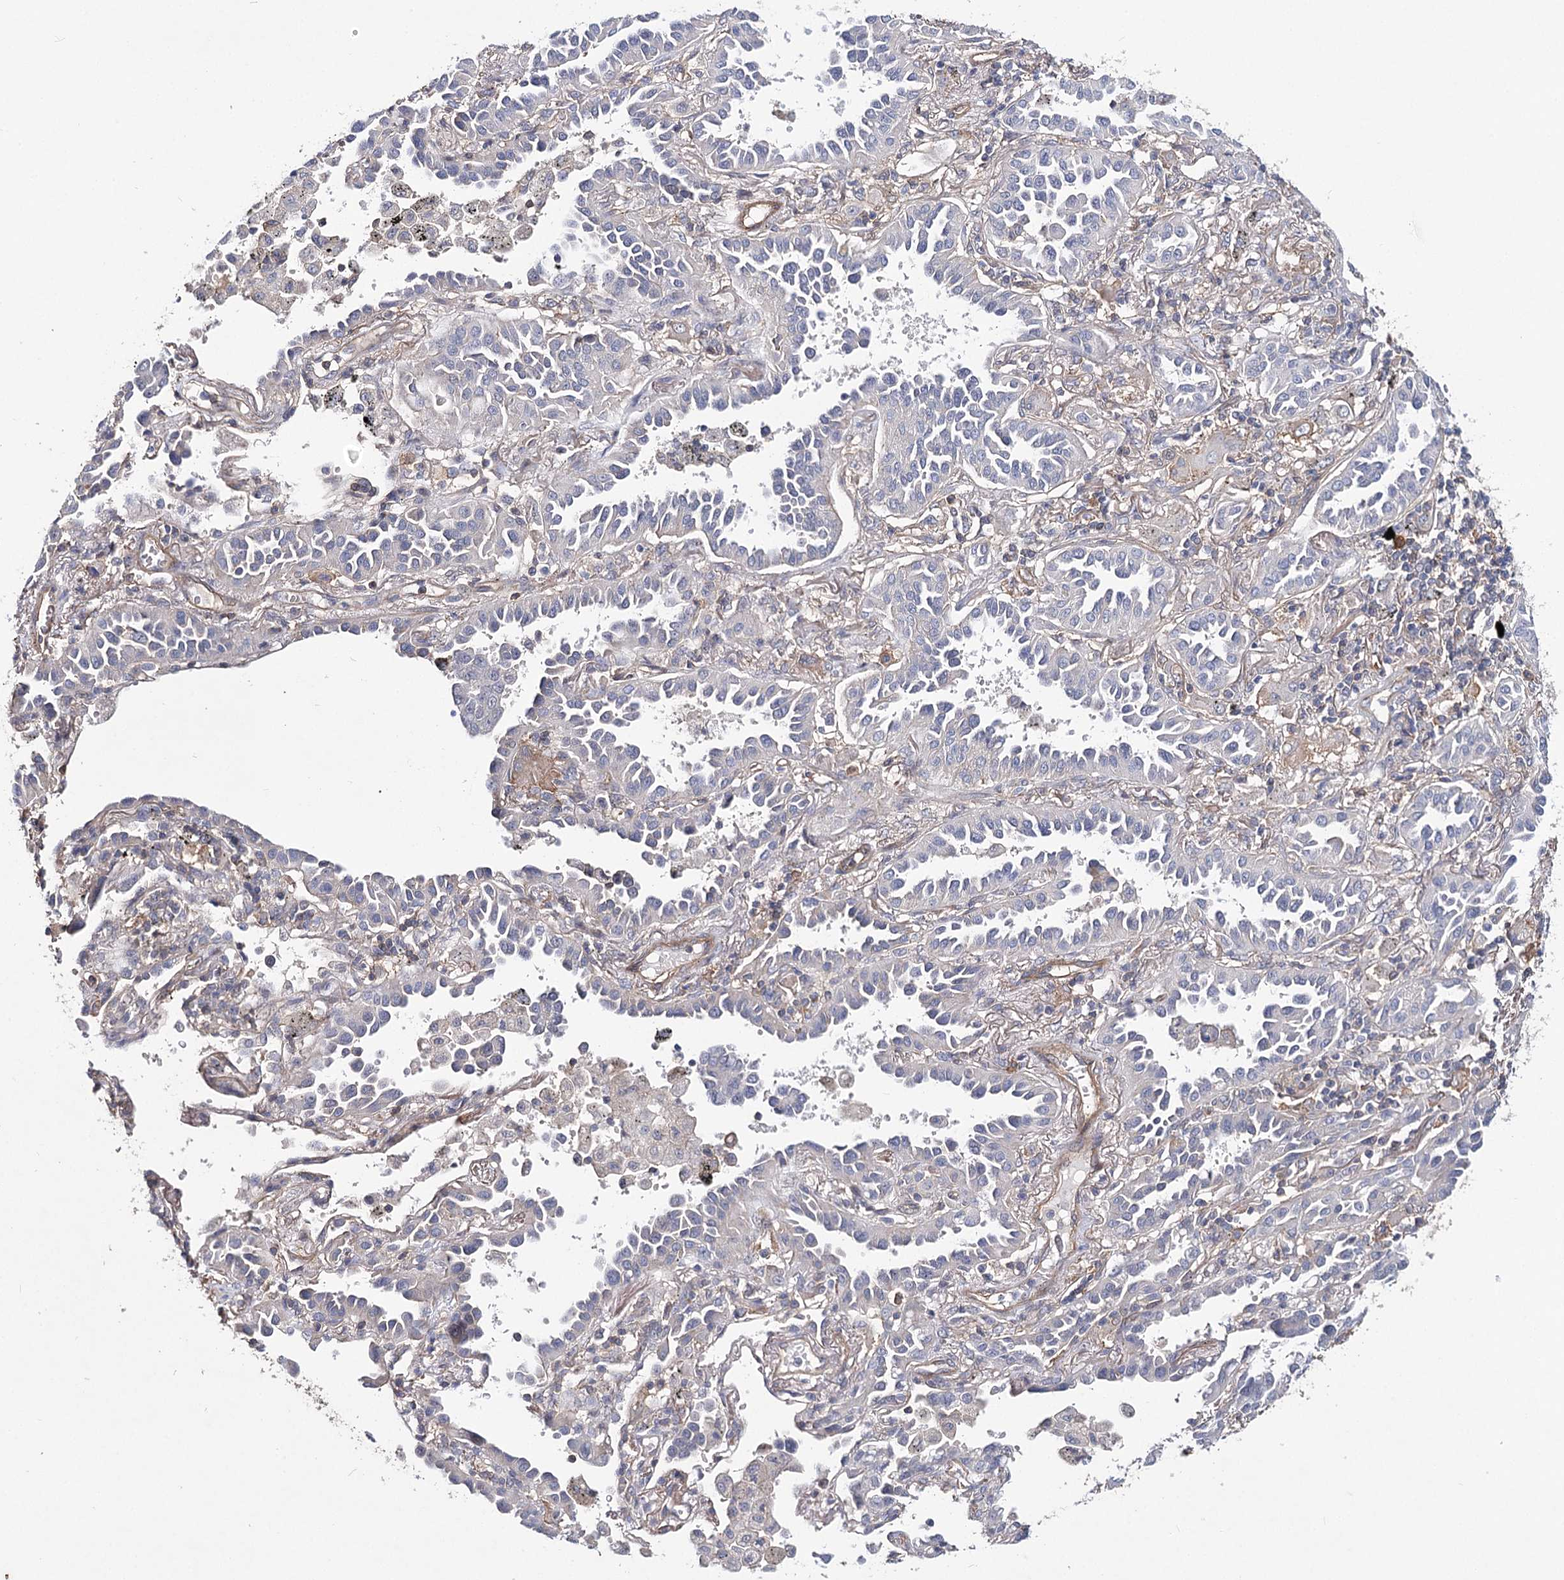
{"staining": {"intensity": "negative", "quantity": "none", "location": "none"}, "tissue": "lung cancer", "cell_type": "Tumor cells", "image_type": "cancer", "snomed": [{"axis": "morphology", "description": "Normal tissue, NOS"}, {"axis": "morphology", "description": "Adenocarcinoma, NOS"}, {"axis": "topography", "description": "Lung"}], "caption": "Immunohistochemistry (IHC) image of lung cancer (adenocarcinoma) stained for a protein (brown), which reveals no staining in tumor cells. (Immunohistochemistry, brightfield microscopy, high magnification).", "gene": "TMEM218", "patient": {"sex": "male", "age": 59}}